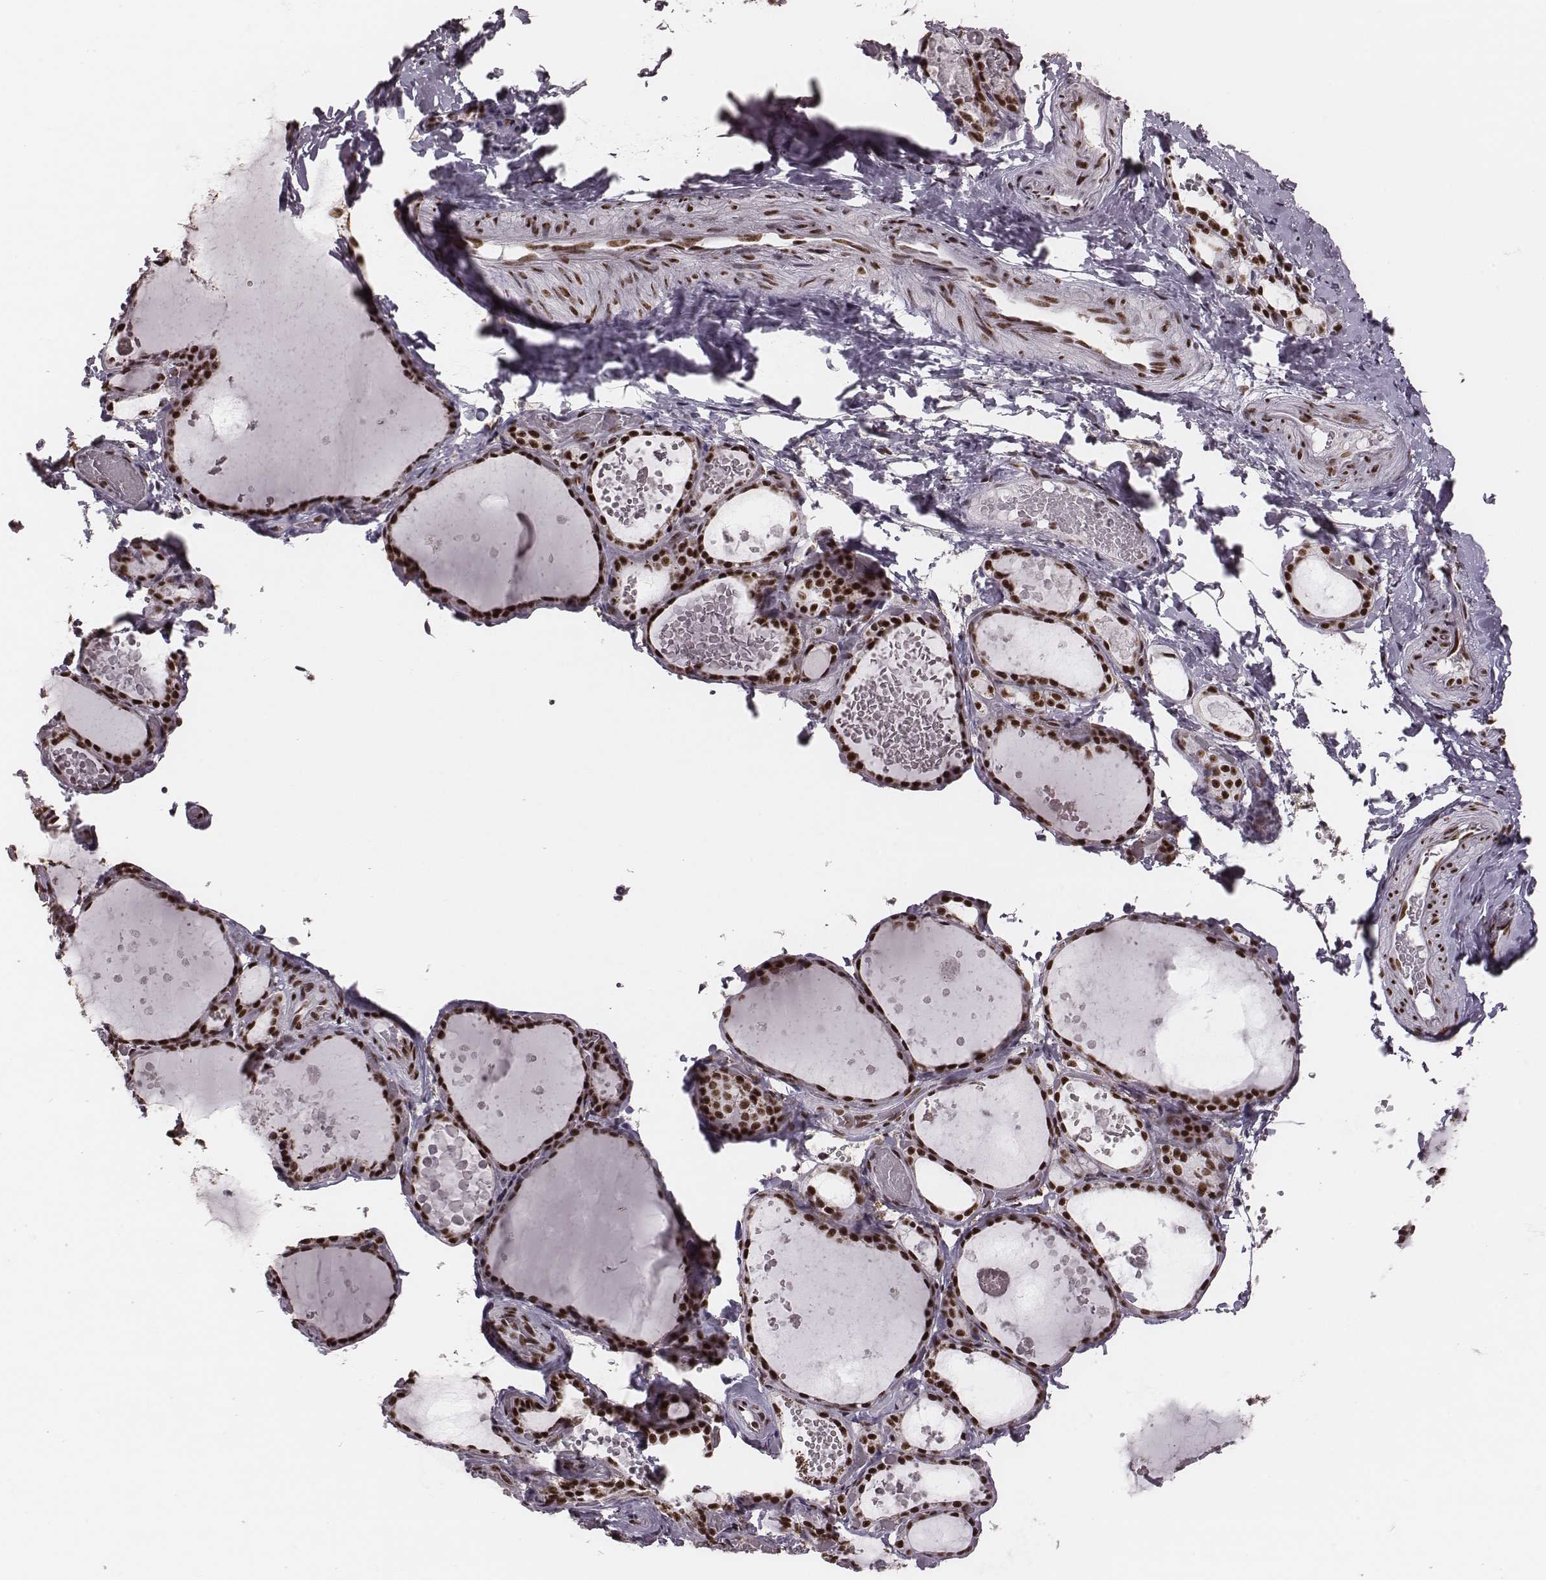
{"staining": {"intensity": "strong", "quantity": ">75%", "location": "nuclear"}, "tissue": "thyroid gland", "cell_type": "Glandular cells", "image_type": "normal", "snomed": [{"axis": "morphology", "description": "Normal tissue, NOS"}, {"axis": "topography", "description": "Thyroid gland"}], "caption": "Human thyroid gland stained for a protein (brown) reveals strong nuclear positive positivity in approximately >75% of glandular cells.", "gene": "LUC7L", "patient": {"sex": "female", "age": 56}}